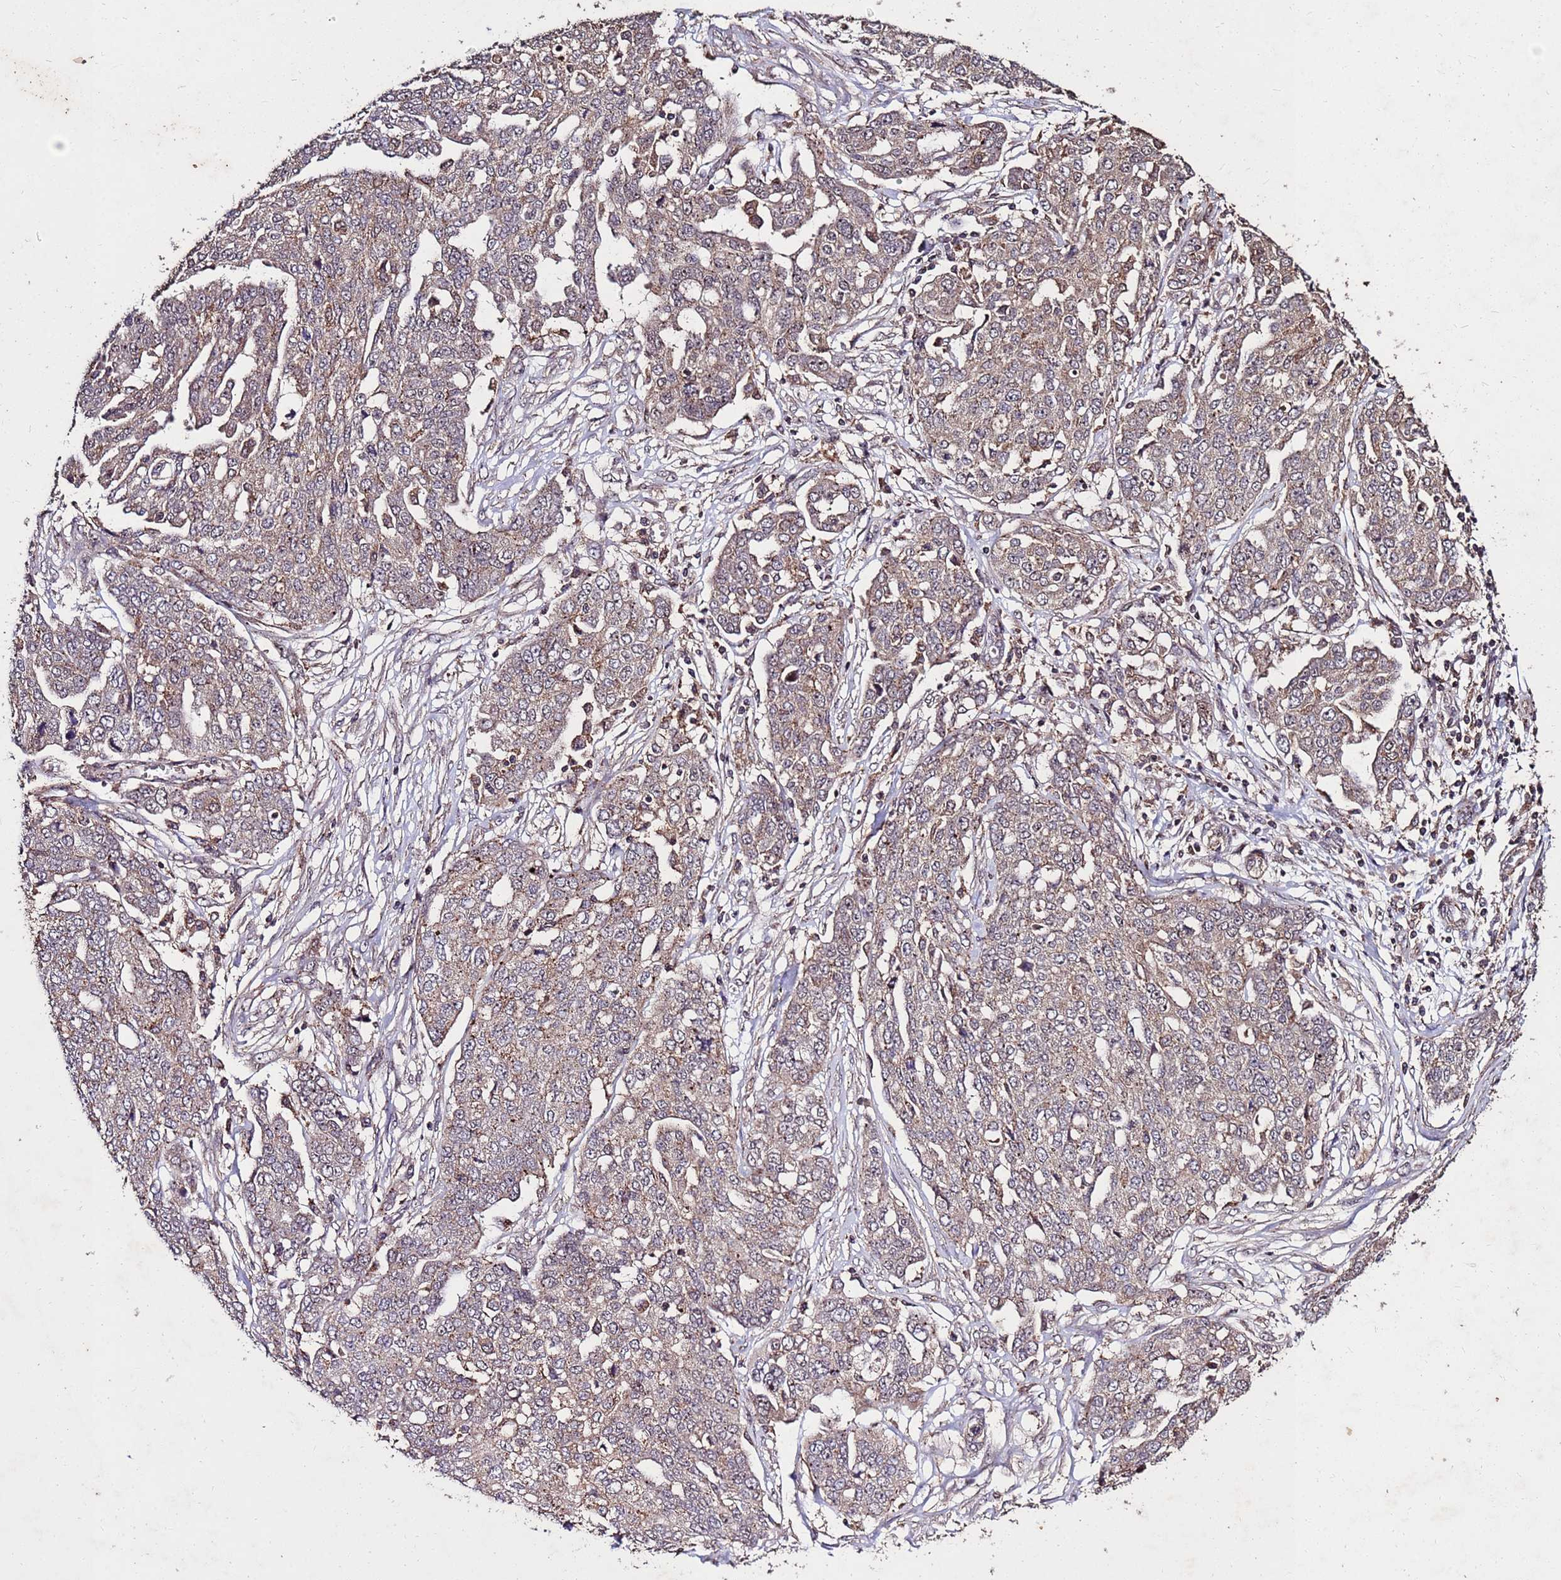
{"staining": {"intensity": "weak", "quantity": "25%-75%", "location": "cytoplasmic/membranous"}, "tissue": "ovarian cancer", "cell_type": "Tumor cells", "image_type": "cancer", "snomed": [{"axis": "morphology", "description": "Cystadenocarcinoma, serous, NOS"}, {"axis": "topography", "description": "Soft tissue"}, {"axis": "topography", "description": "Ovary"}], "caption": "This is a histology image of immunohistochemistry staining of ovarian cancer (serous cystadenocarcinoma), which shows weak expression in the cytoplasmic/membranous of tumor cells.", "gene": "TOR4A", "patient": {"sex": "female", "age": 57}}